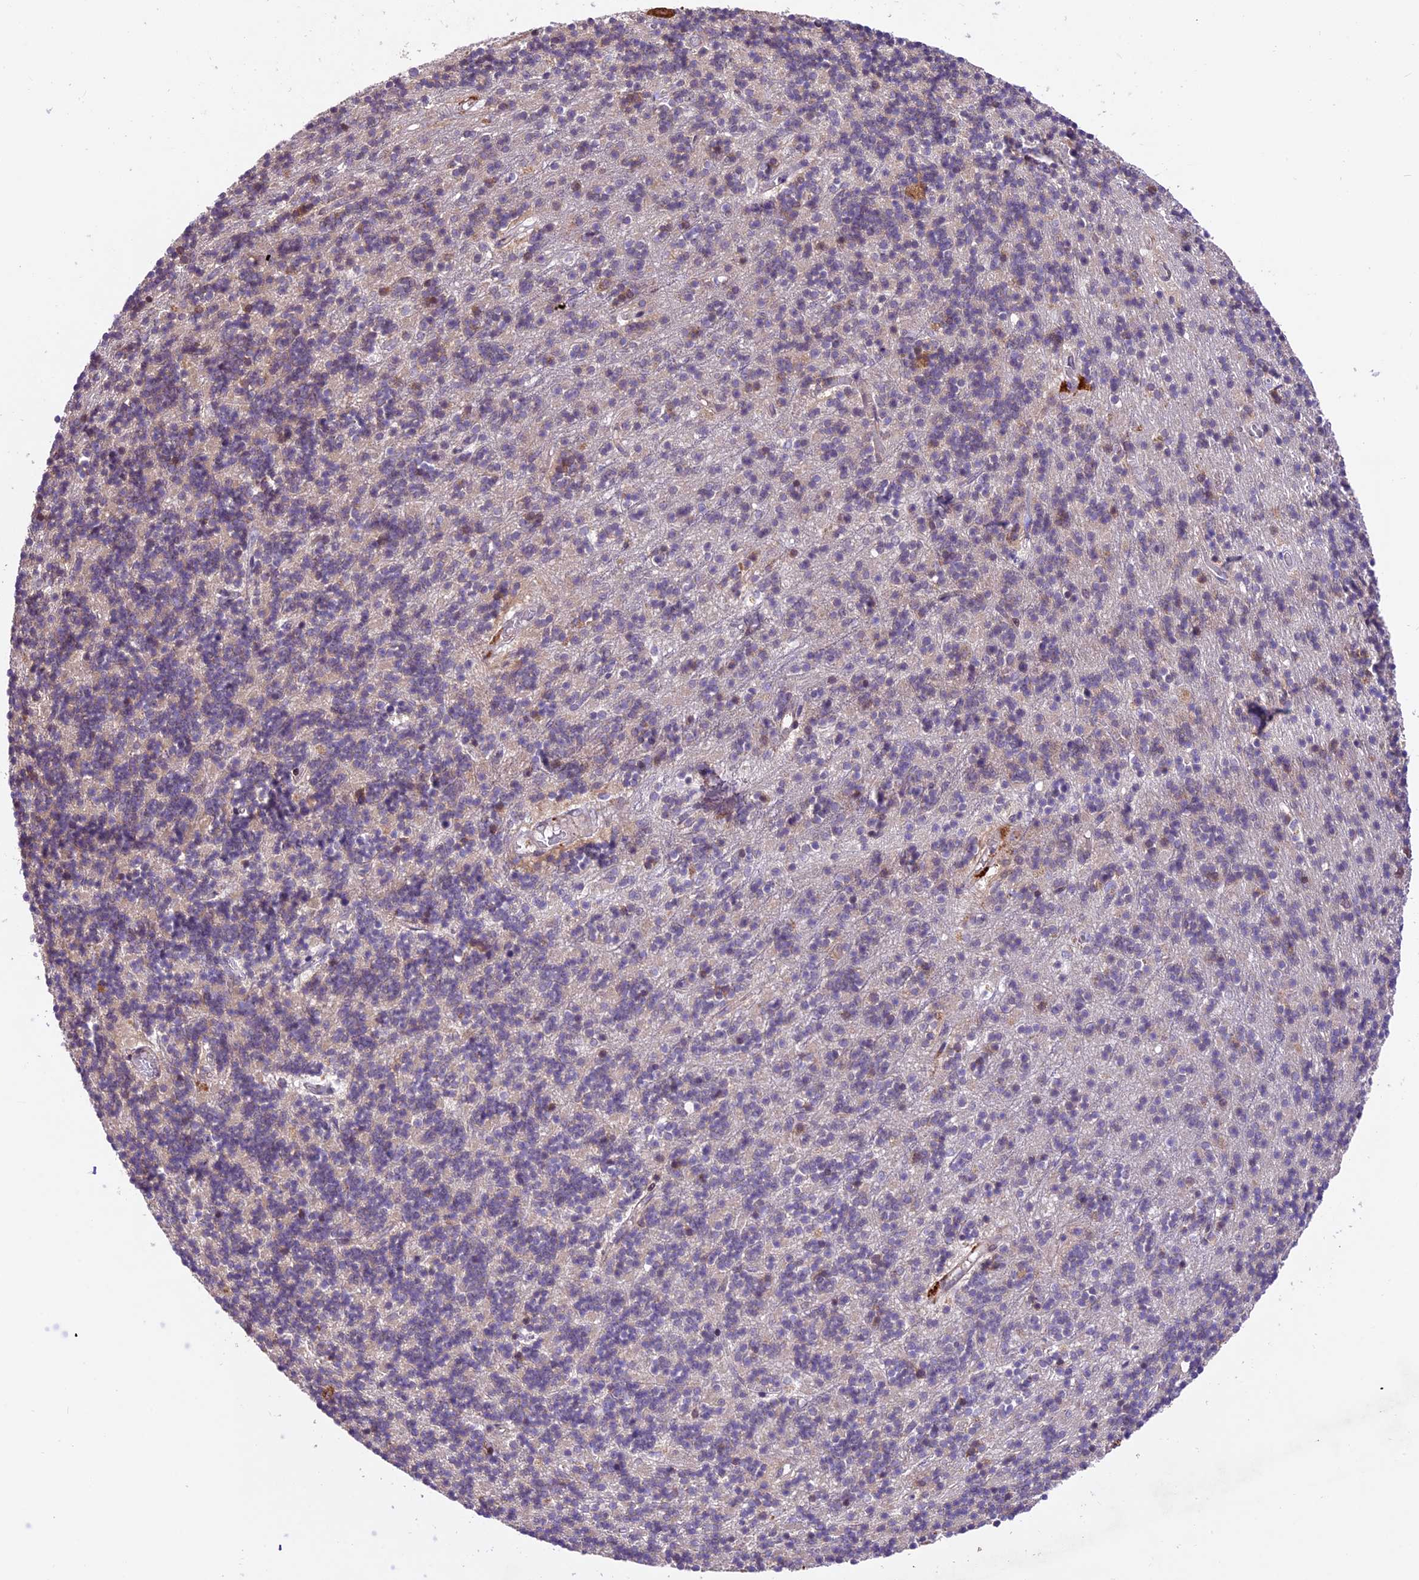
{"staining": {"intensity": "weak", "quantity": "<25%", "location": "cytoplasmic/membranous"}, "tissue": "cerebellum", "cell_type": "Cells in granular layer", "image_type": "normal", "snomed": [{"axis": "morphology", "description": "Normal tissue, NOS"}, {"axis": "topography", "description": "Cerebellum"}], "caption": "IHC histopathology image of benign cerebellum: cerebellum stained with DAB (3,3'-diaminobenzidine) exhibits no significant protein positivity in cells in granular layer.", "gene": "CCSER1", "patient": {"sex": "male", "age": 54}}